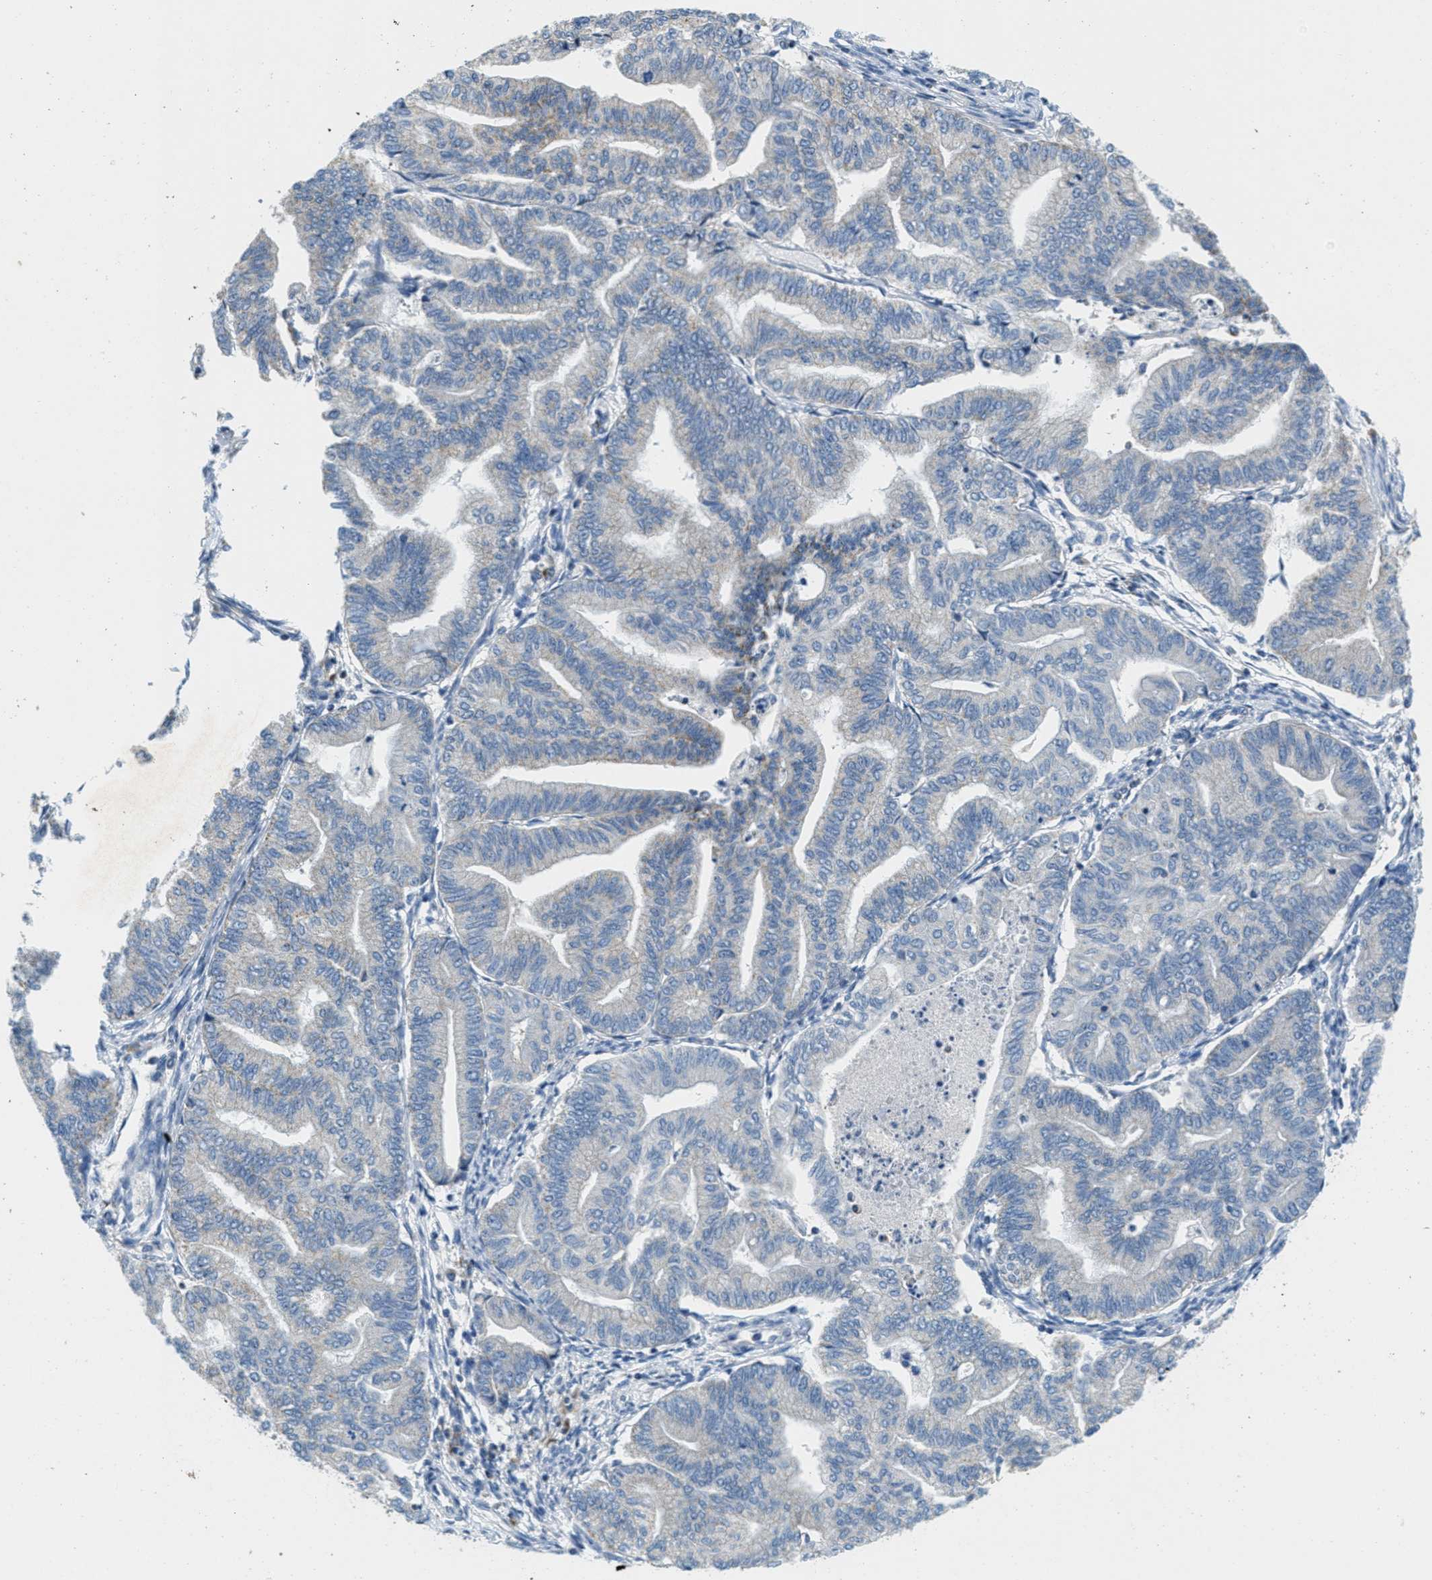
{"staining": {"intensity": "negative", "quantity": "none", "location": "none"}, "tissue": "endometrial cancer", "cell_type": "Tumor cells", "image_type": "cancer", "snomed": [{"axis": "morphology", "description": "Adenocarcinoma, NOS"}, {"axis": "topography", "description": "Endometrium"}], "caption": "Endometrial adenocarcinoma was stained to show a protein in brown. There is no significant positivity in tumor cells.", "gene": "CA4", "patient": {"sex": "female", "age": 79}}